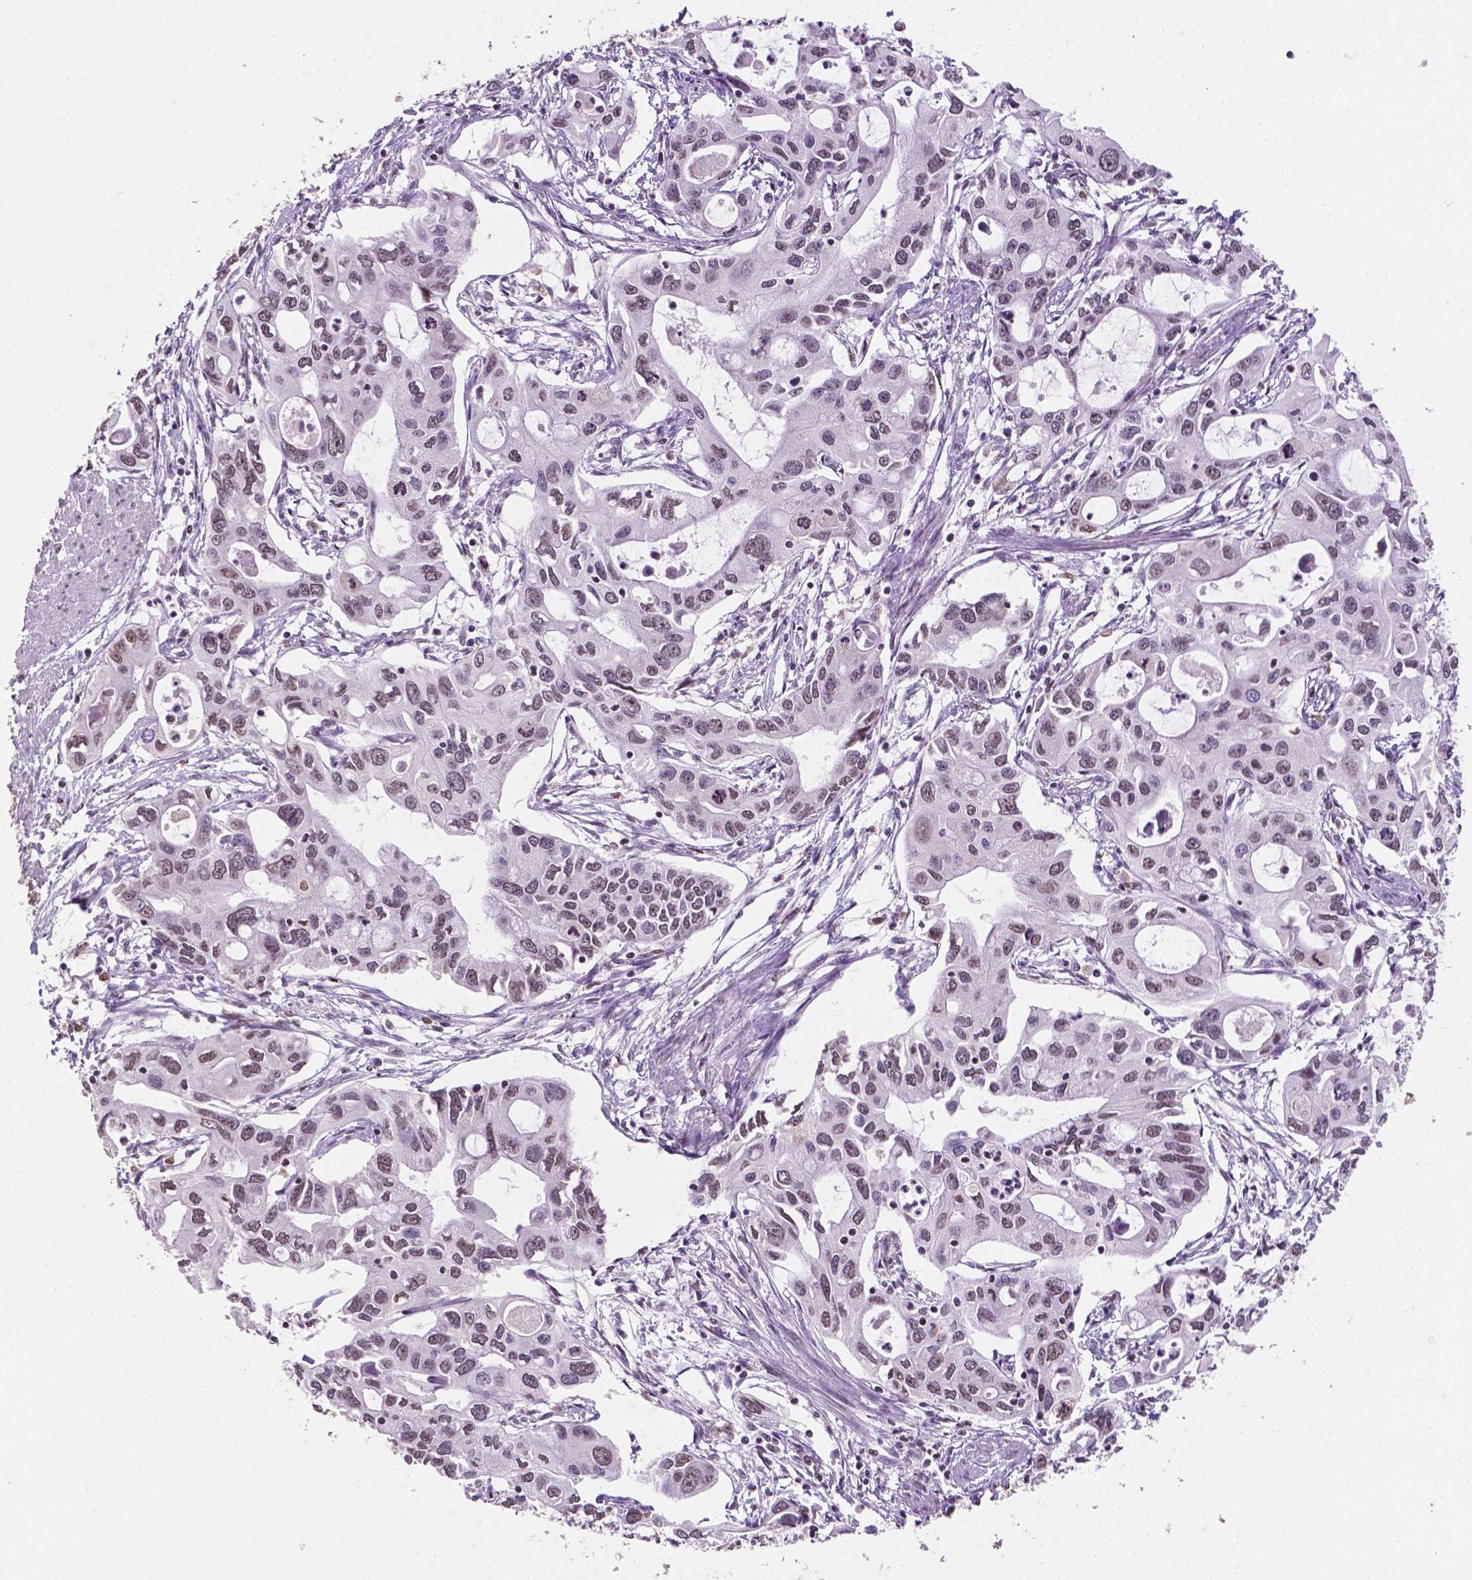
{"staining": {"intensity": "weak", "quantity": ">75%", "location": "nuclear"}, "tissue": "pancreatic cancer", "cell_type": "Tumor cells", "image_type": "cancer", "snomed": [{"axis": "morphology", "description": "Adenocarcinoma, NOS"}, {"axis": "topography", "description": "Pancreas"}], "caption": "Pancreatic cancer (adenocarcinoma) stained with a brown dye demonstrates weak nuclear positive expression in about >75% of tumor cells.", "gene": "PTPN6", "patient": {"sex": "male", "age": 60}}